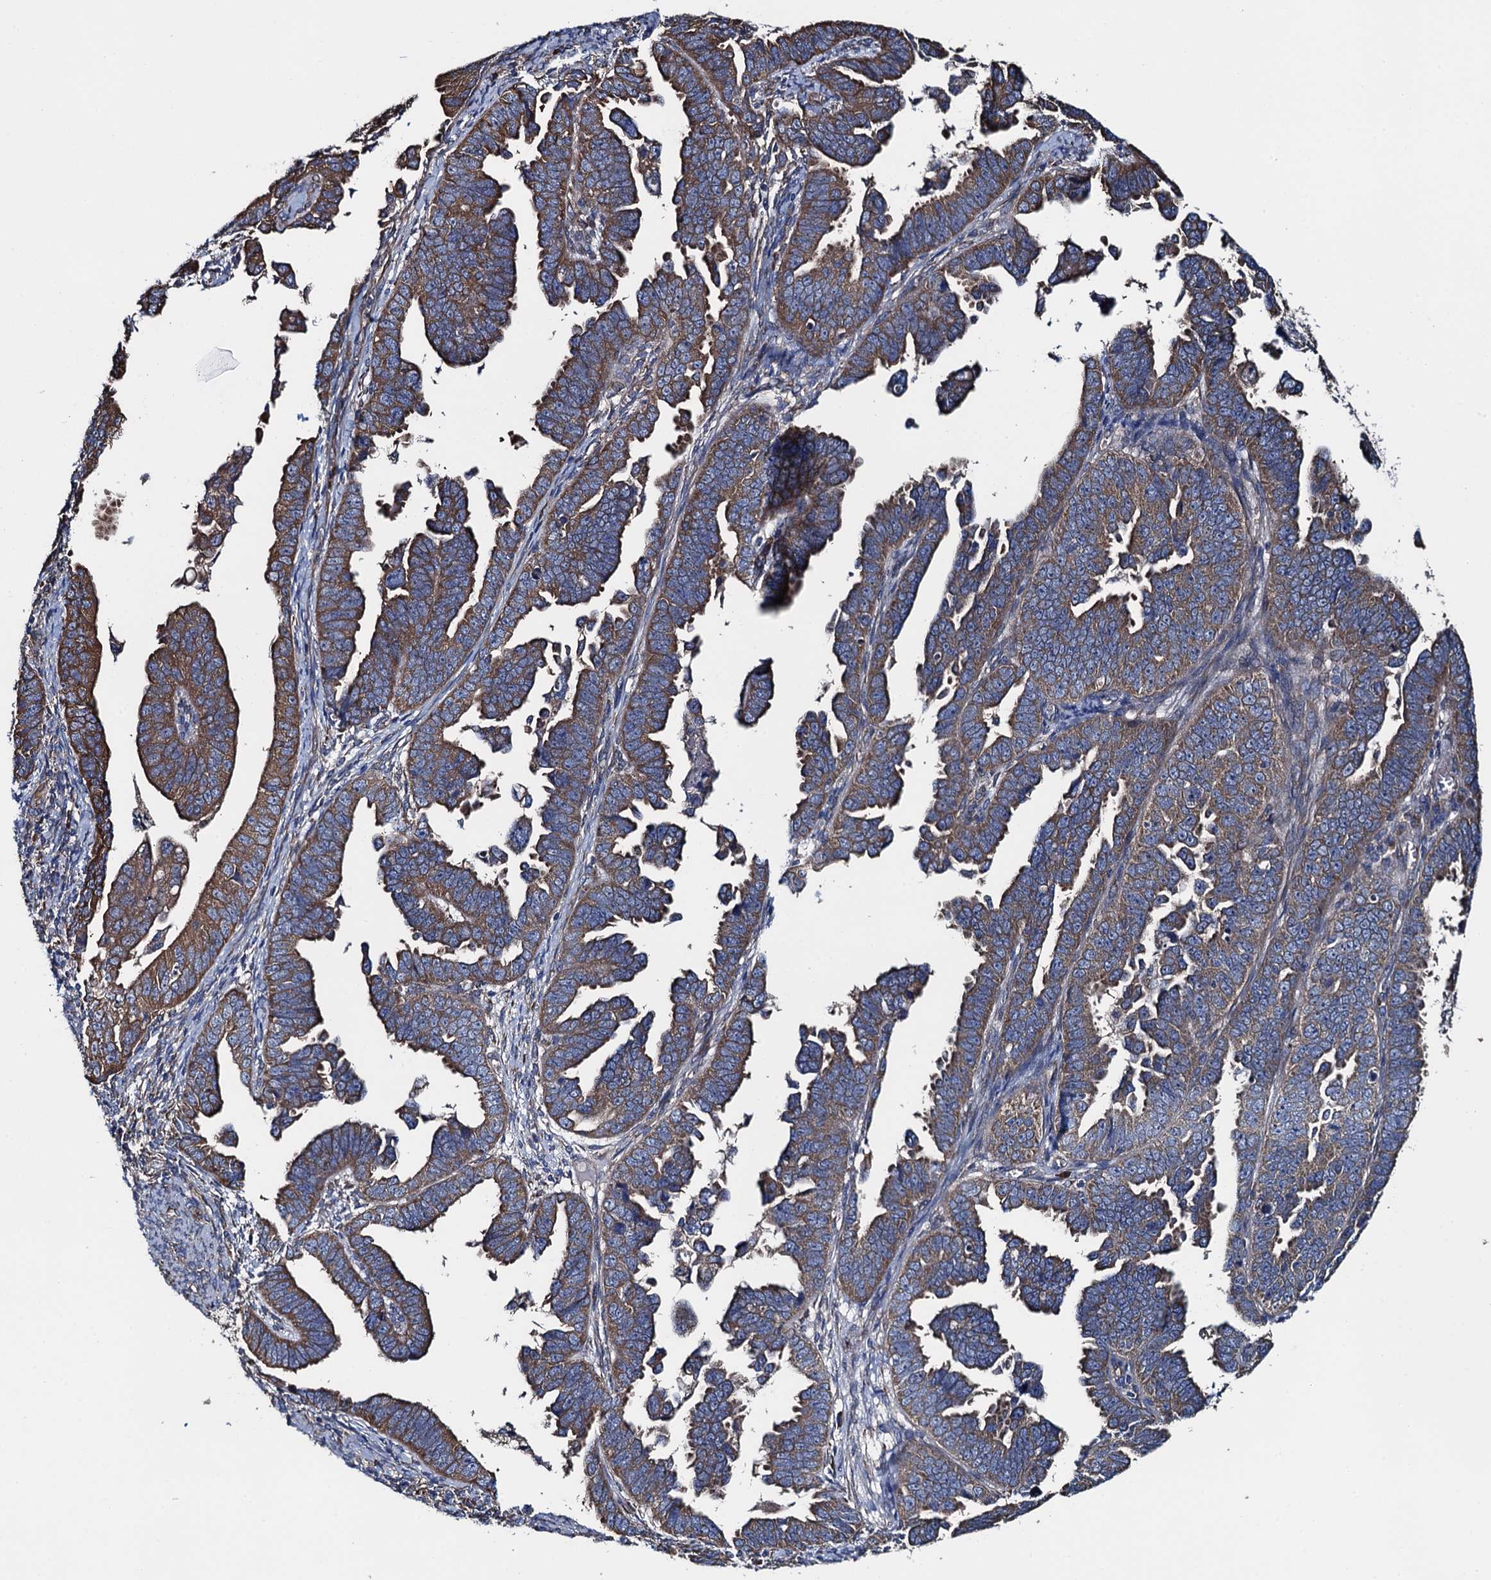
{"staining": {"intensity": "moderate", "quantity": ">75%", "location": "cytoplasmic/membranous"}, "tissue": "endometrial cancer", "cell_type": "Tumor cells", "image_type": "cancer", "snomed": [{"axis": "morphology", "description": "Adenocarcinoma, NOS"}, {"axis": "topography", "description": "Endometrium"}], "caption": "Immunohistochemistry (IHC) staining of endometrial cancer, which demonstrates medium levels of moderate cytoplasmic/membranous staining in approximately >75% of tumor cells indicating moderate cytoplasmic/membranous protein positivity. The staining was performed using DAB (3,3'-diaminobenzidine) (brown) for protein detection and nuclei were counterstained in hematoxylin (blue).", "gene": "ADCY9", "patient": {"sex": "female", "age": 75}}